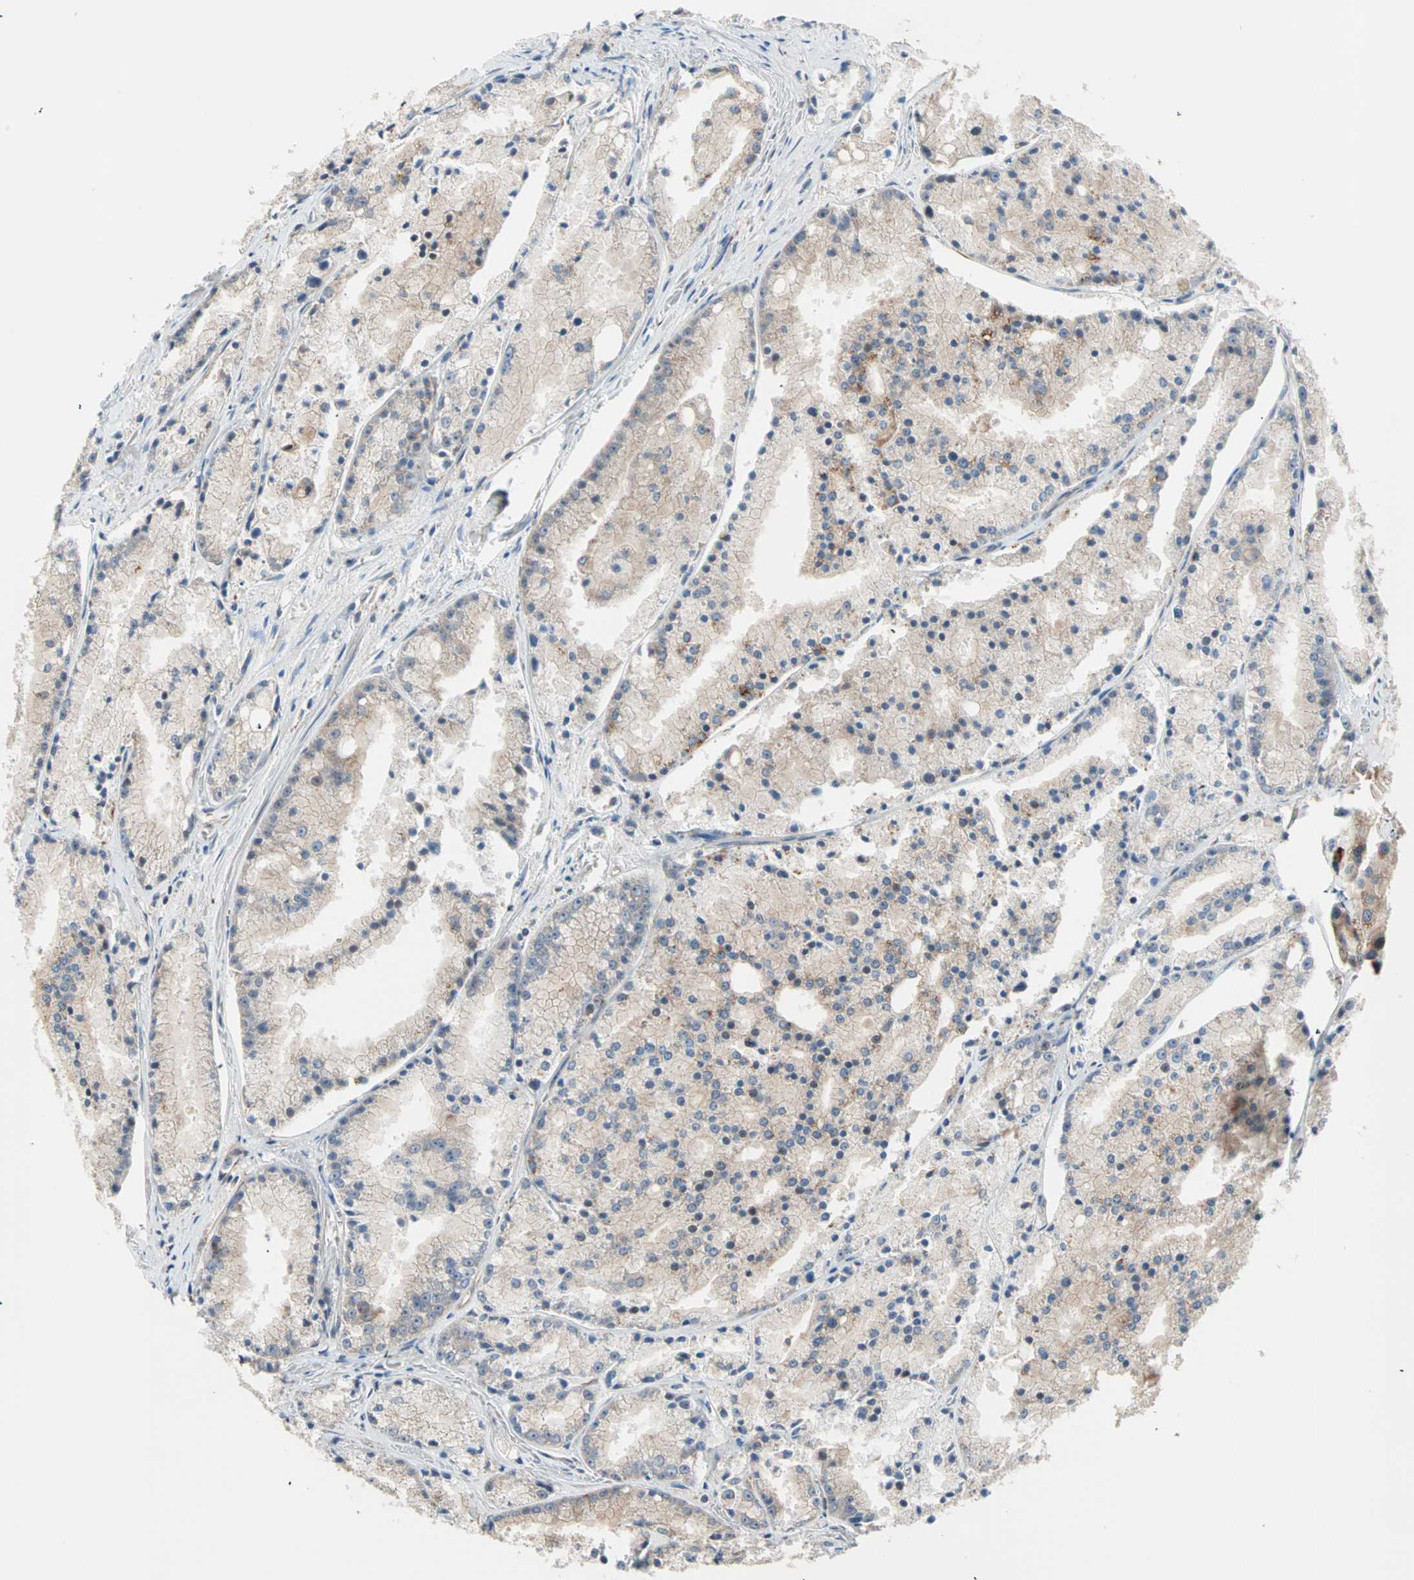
{"staining": {"intensity": "weak", "quantity": "25%-75%", "location": "cytoplasmic/membranous"}, "tissue": "prostate cancer", "cell_type": "Tumor cells", "image_type": "cancer", "snomed": [{"axis": "morphology", "description": "Adenocarcinoma, Low grade"}, {"axis": "topography", "description": "Prostate"}], "caption": "A brown stain shows weak cytoplasmic/membranous staining of a protein in human prostate adenocarcinoma (low-grade) tumor cells. (Brightfield microscopy of DAB IHC at high magnification).", "gene": "SAR1A", "patient": {"sex": "male", "age": 64}}